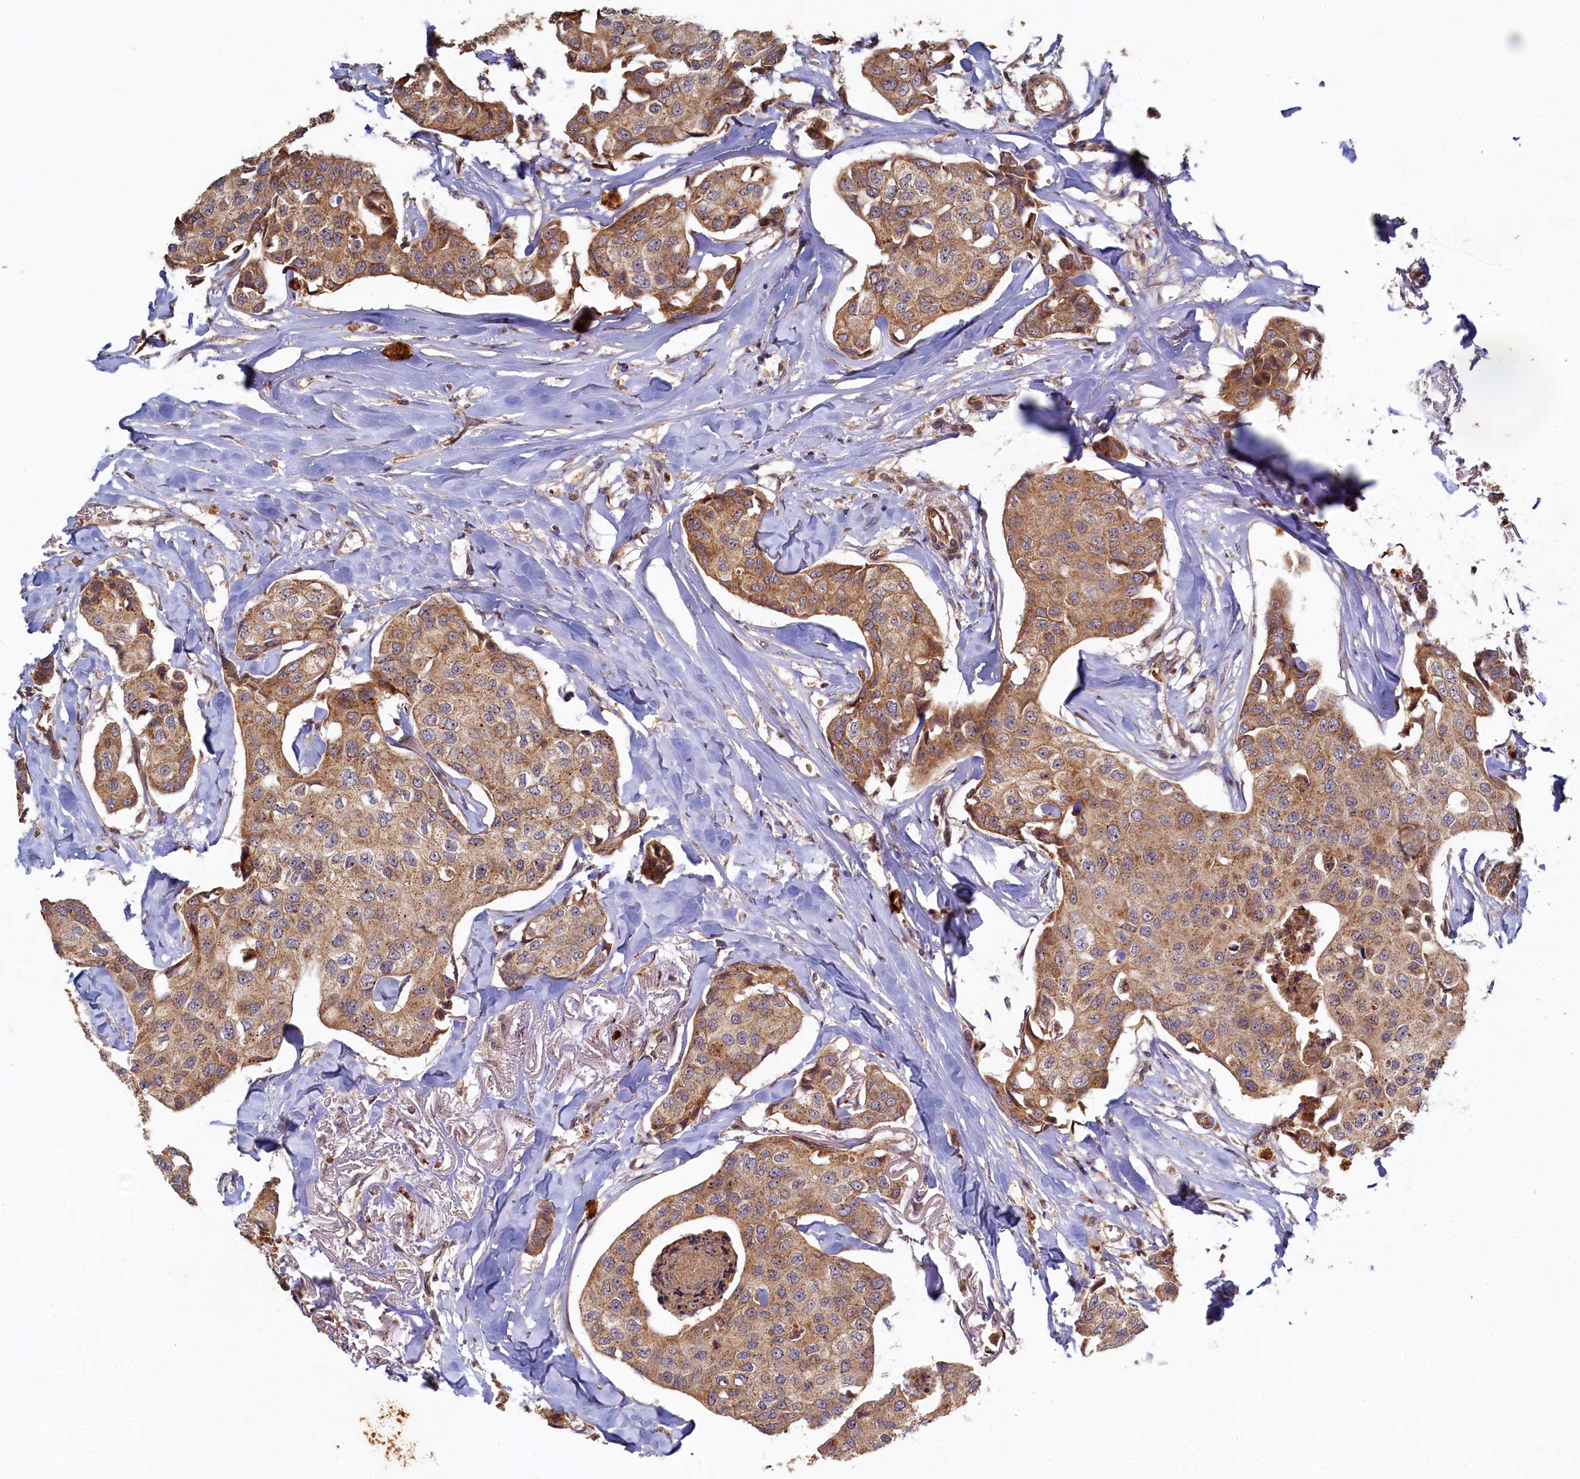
{"staining": {"intensity": "moderate", "quantity": ">75%", "location": "cytoplasmic/membranous"}, "tissue": "breast cancer", "cell_type": "Tumor cells", "image_type": "cancer", "snomed": [{"axis": "morphology", "description": "Duct carcinoma"}, {"axis": "topography", "description": "Breast"}], "caption": "Breast cancer tissue reveals moderate cytoplasmic/membranous expression in about >75% of tumor cells", "gene": "CEP20", "patient": {"sex": "female", "age": 80}}